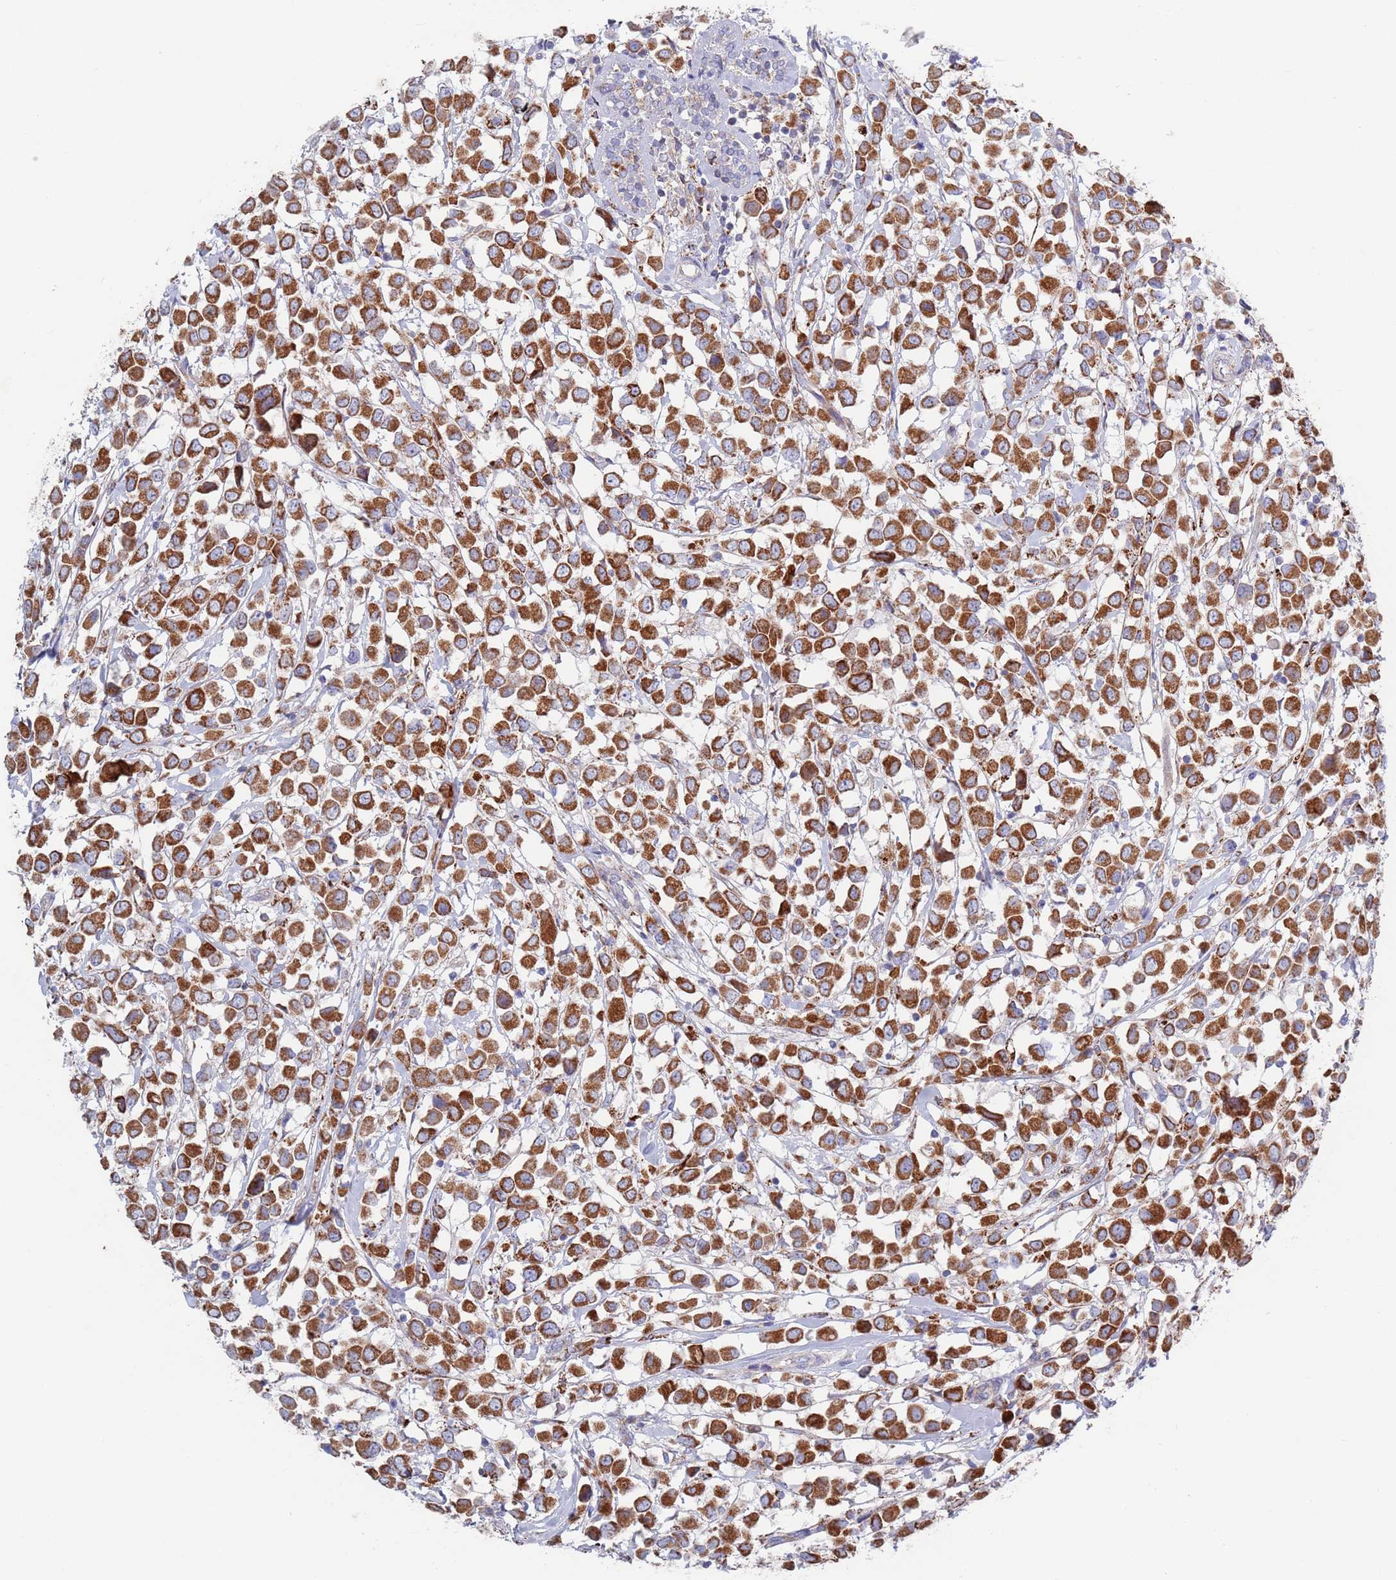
{"staining": {"intensity": "moderate", "quantity": ">75%", "location": "cytoplasmic/membranous"}, "tissue": "breast cancer", "cell_type": "Tumor cells", "image_type": "cancer", "snomed": [{"axis": "morphology", "description": "Duct carcinoma"}, {"axis": "topography", "description": "Breast"}], "caption": "Breast cancer (invasive ductal carcinoma) stained for a protein (brown) shows moderate cytoplasmic/membranous positive positivity in approximately >75% of tumor cells.", "gene": "CHCHD6", "patient": {"sex": "female", "age": 61}}